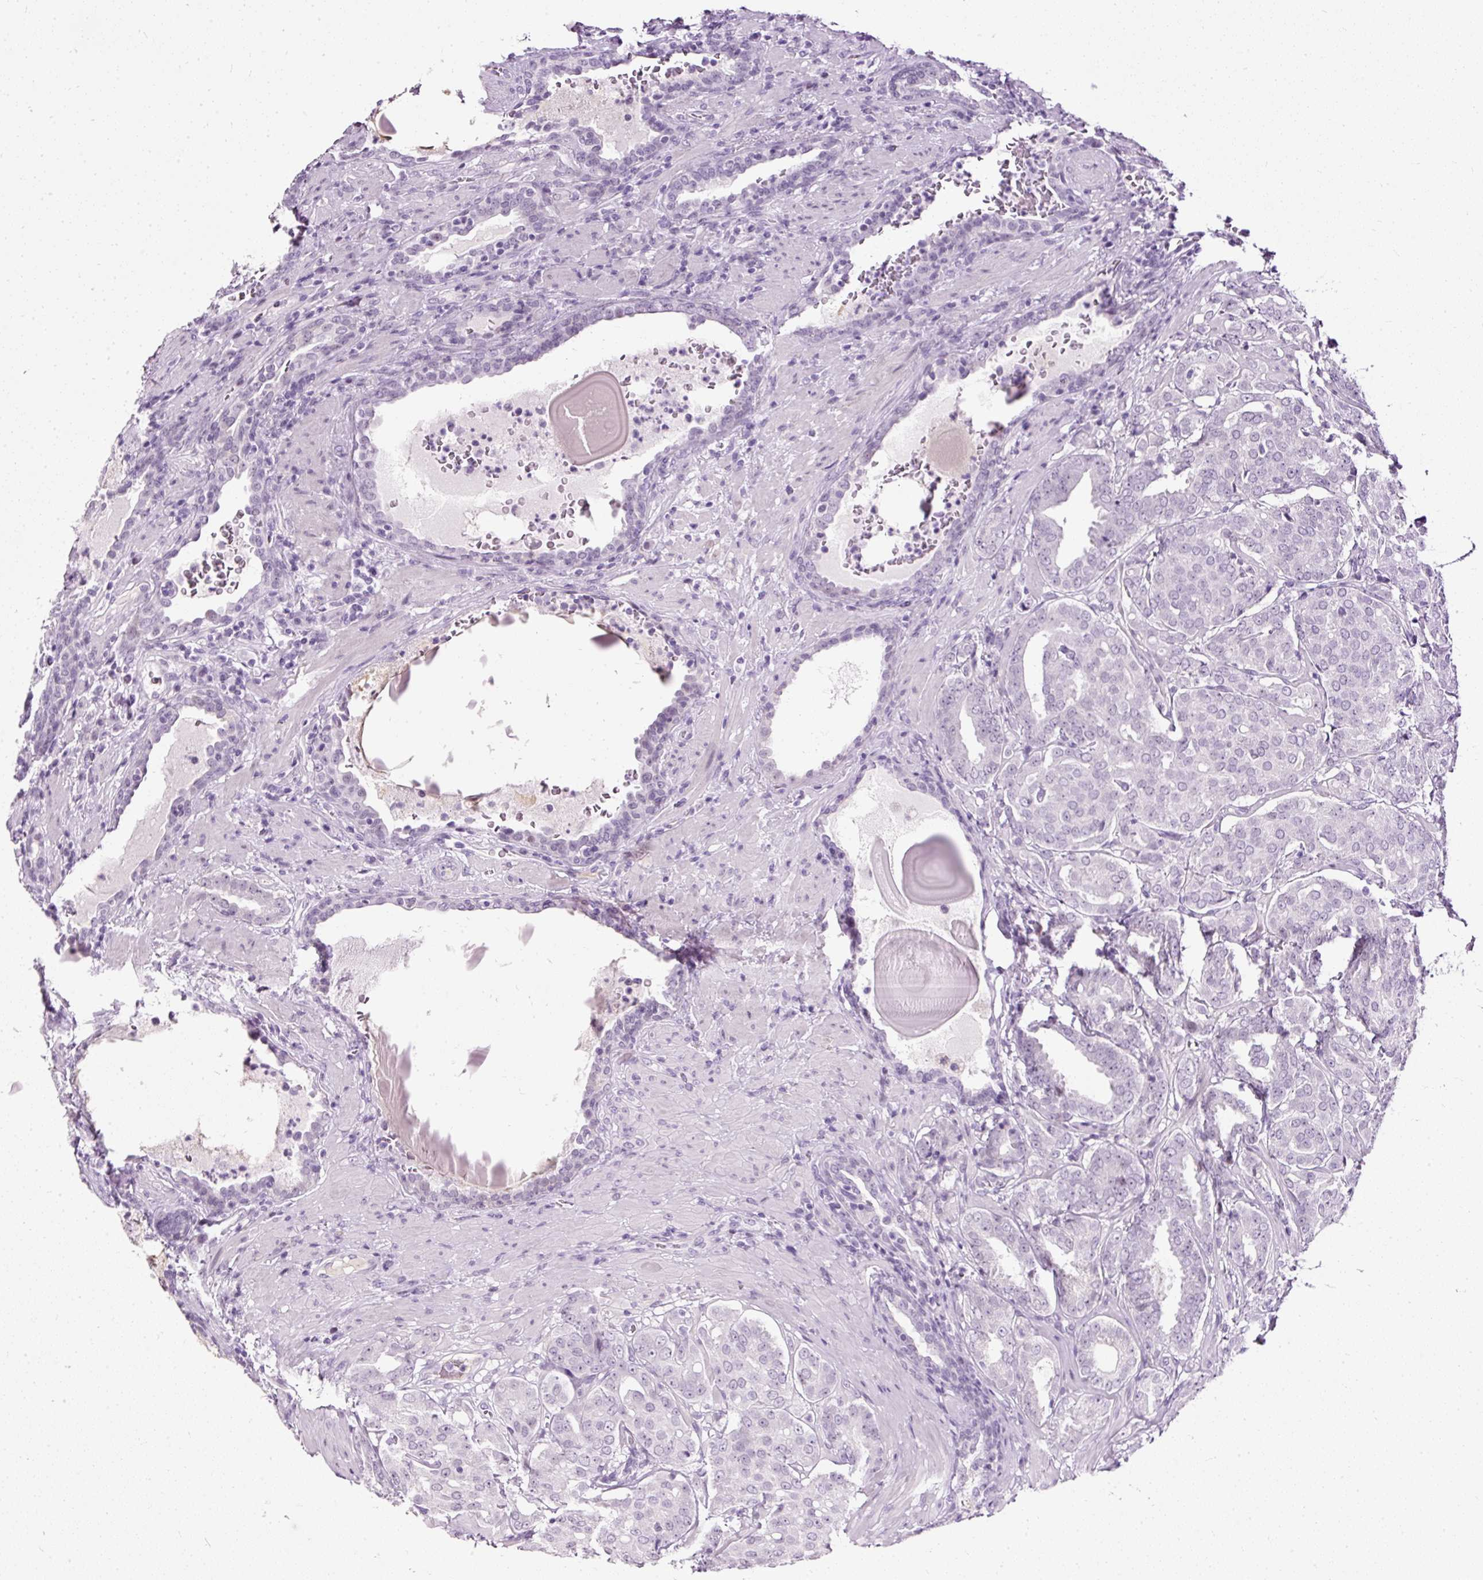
{"staining": {"intensity": "negative", "quantity": "none", "location": "none"}, "tissue": "prostate cancer", "cell_type": "Tumor cells", "image_type": "cancer", "snomed": [{"axis": "morphology", "description": "Adenocarcinoma, High grade"}, {"axis": "topography", "description": "Prostate"}], "caption": "The photomicrograph shows no staining of tumor cells in prostate high-grade adenocarcinoma.", "gene": "PDE6B", "patient": {"sex": "male", "age": 68}}